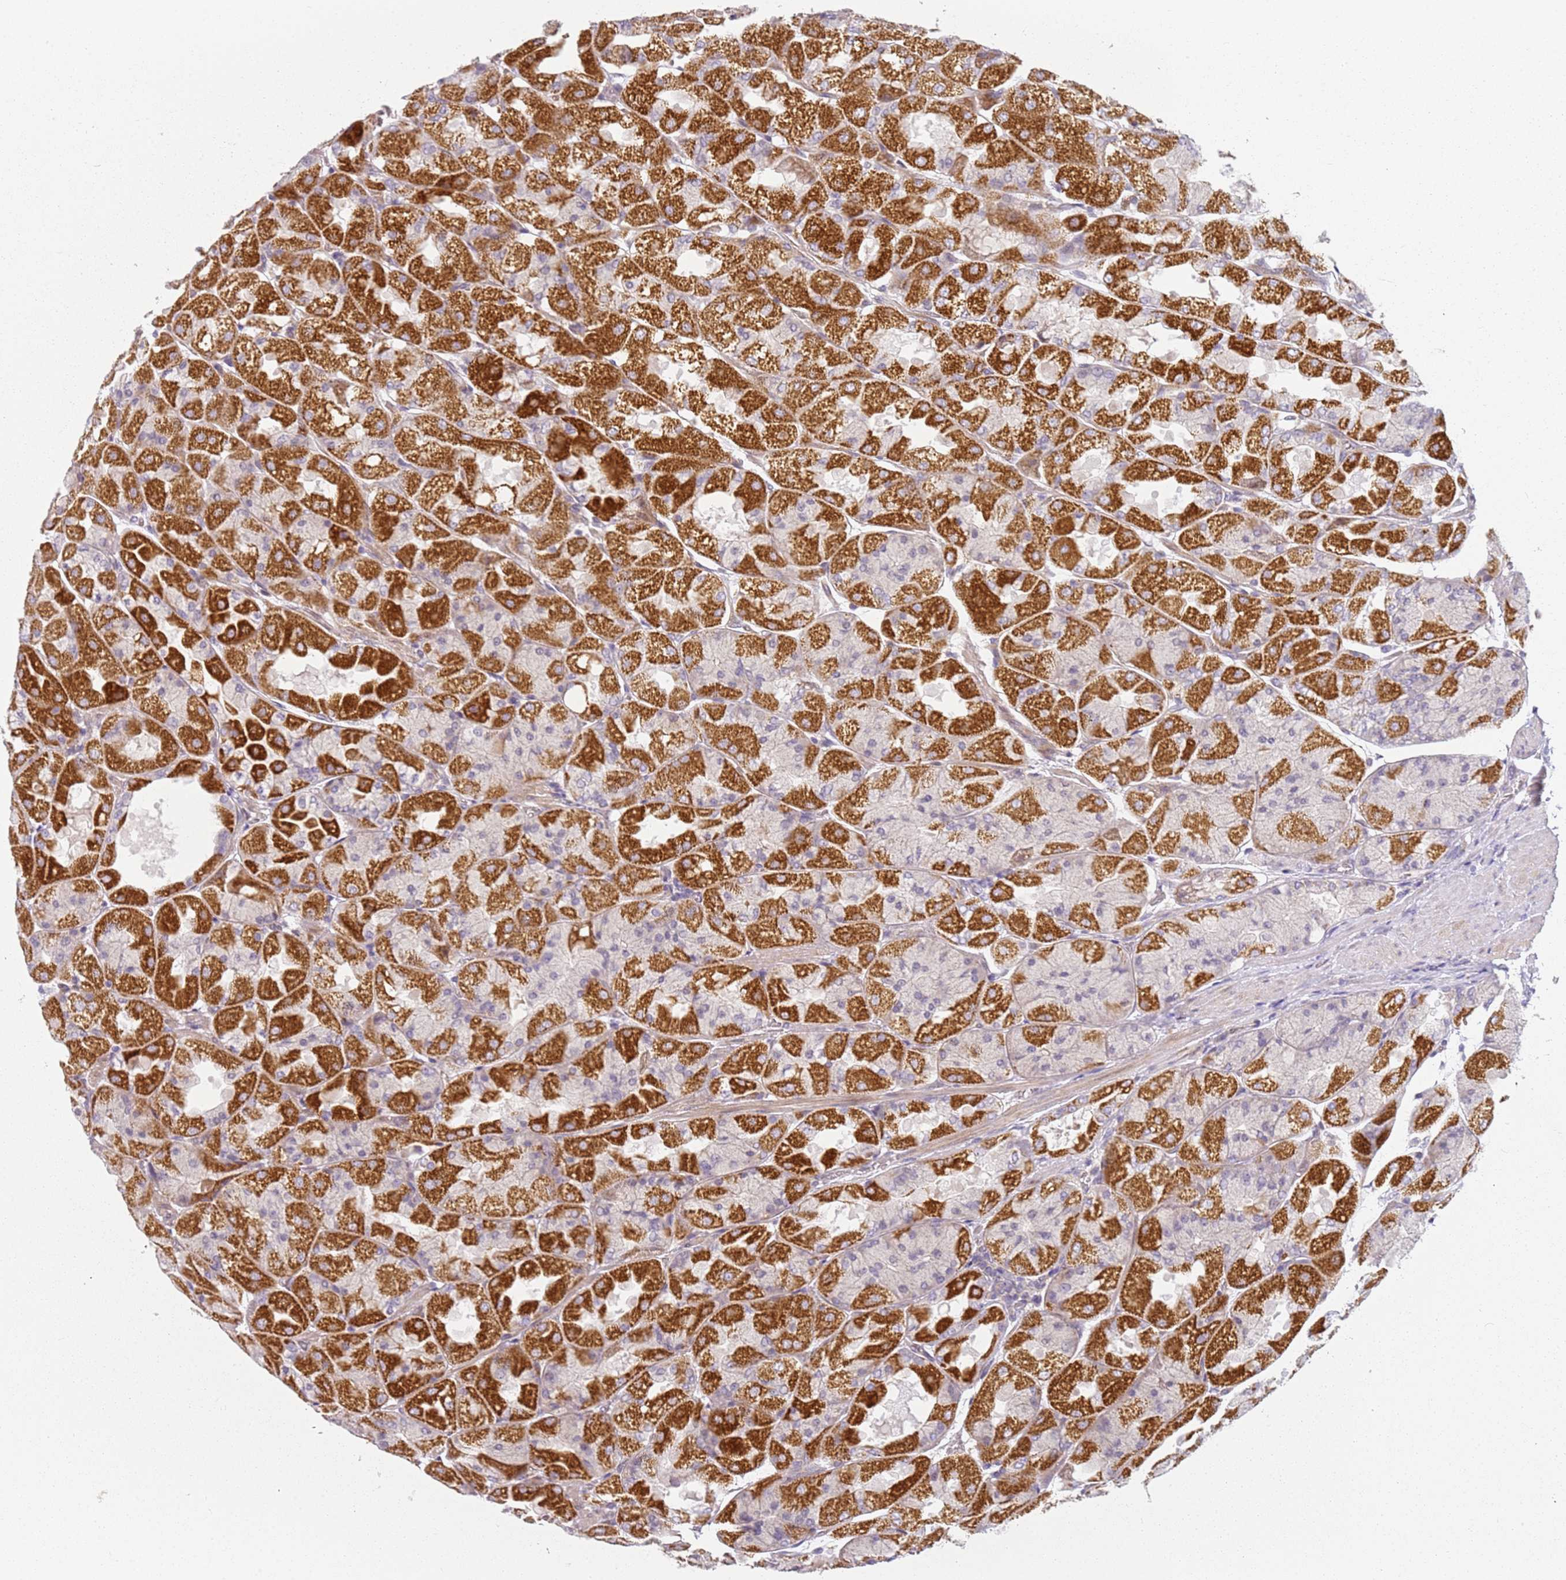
{"staining": {"intensity": "strong", "quantity": "25%-75%", "location": "cytoplasmic/membranous"}, "tissue": "stomach", "cell_type": "Glandular cells", "image_type": "normal", "snomed": [{"axis": "morphology", "description": "Normal tissue, NOS"}, {"axis": "topography", "description": "Stomach"}], "caption": "DAB (3,3'-diaminobenzidine) immunohistochemical staining of benign human stomach reveals strong cytoplasmic/membranous protein positivity in about 25%-75% of glandular cells. Immunohistochemistry stains the protein of interest in brown and the nuclei are stained blue.", "gene": "DEFB116", "patient": {"sex": "female", "age": 61}}